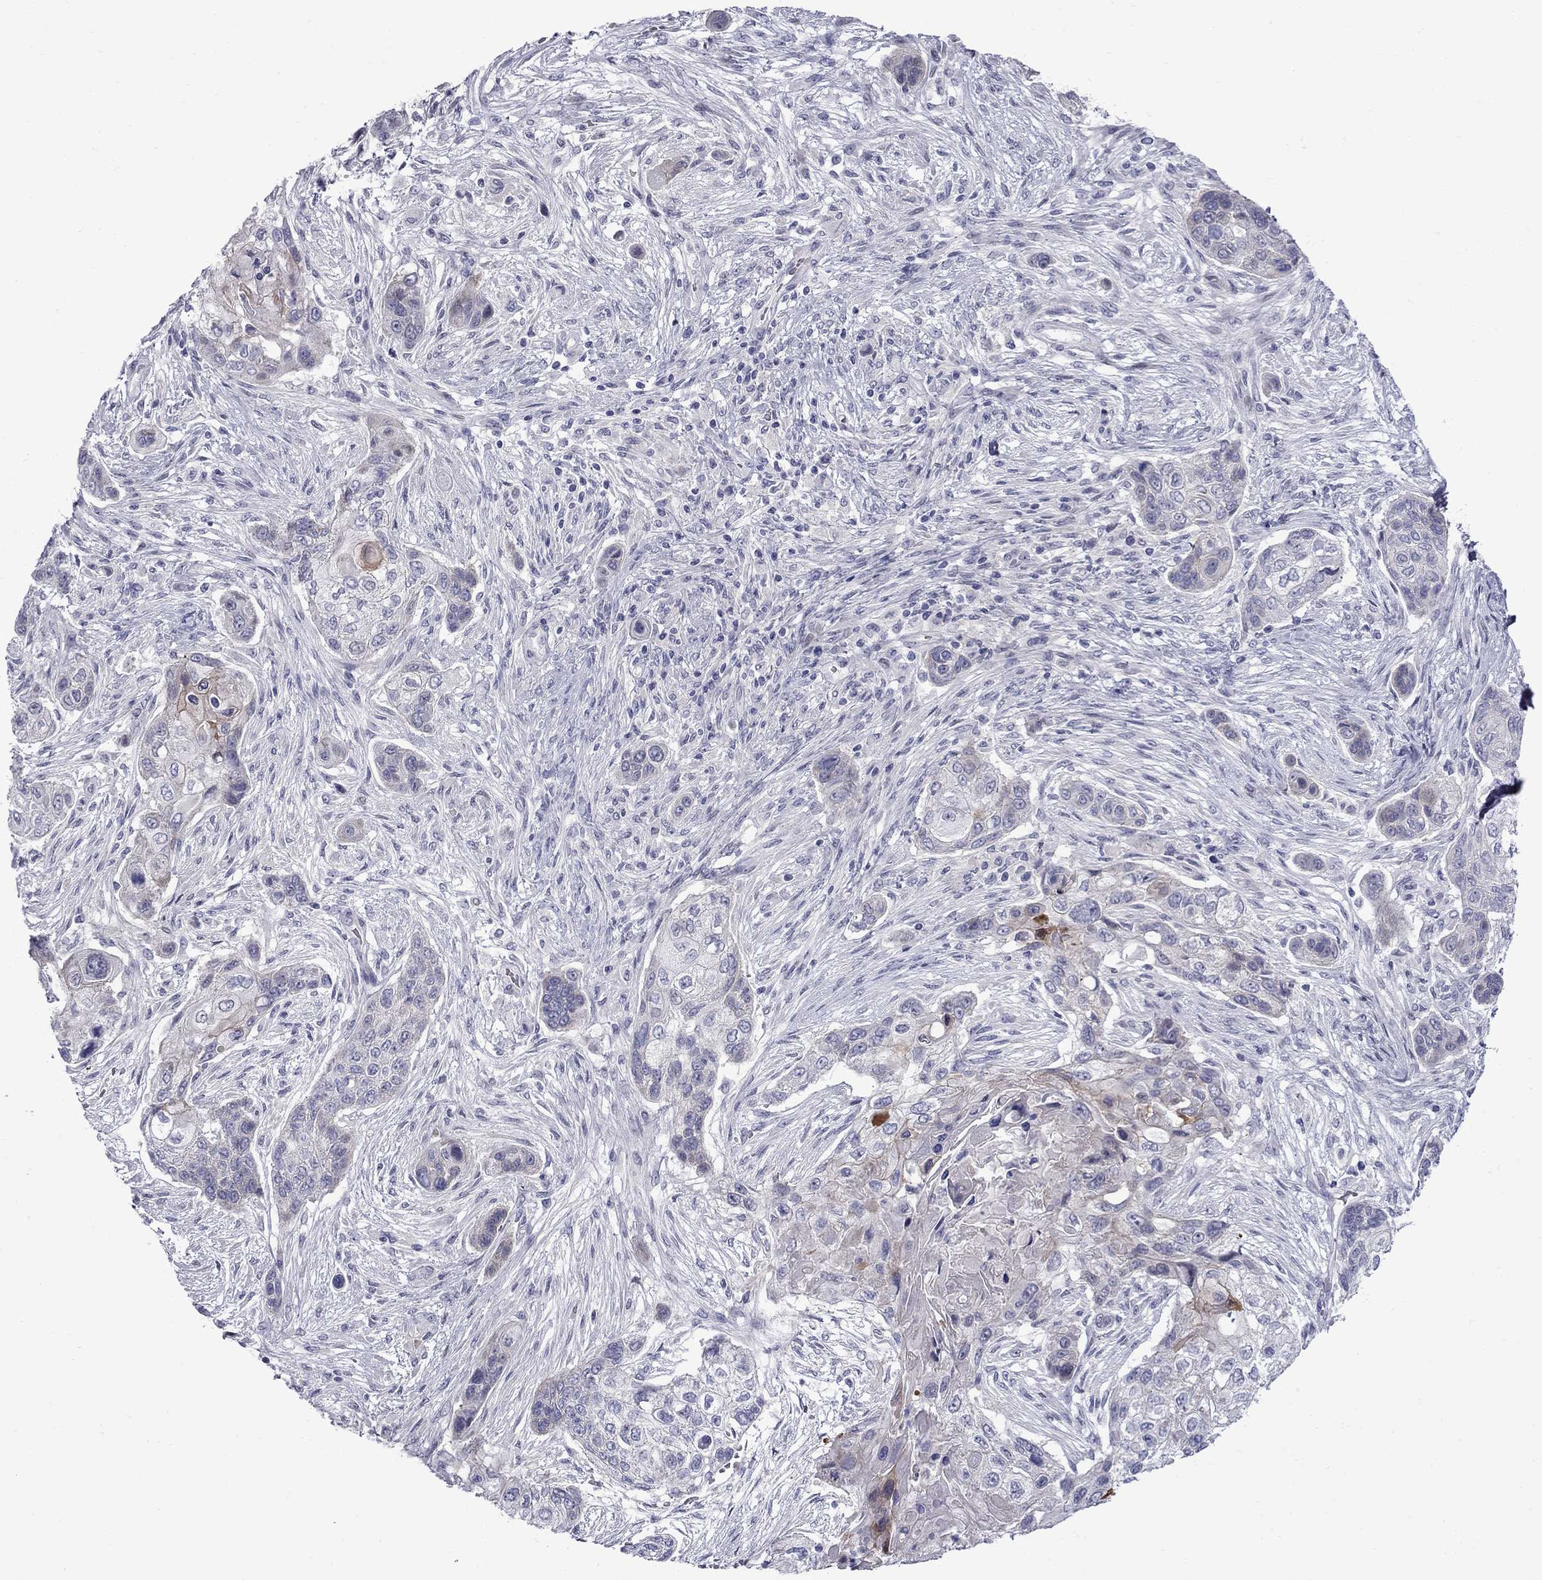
{"staining": {"intensity": "weak", "quantity": "<25%", "location": "cytoplasmic/membranous"}, "tissue": "lung cancer", "cell_type": "Tumor cells", "image_type": "cancer", "snomed": [{"axis": "morphology", "description": "Squamous cell carcinoma, NOS"}, {"axis": "topography", "description": "Lung"}], "caption": "Lung cancer stained for a protein using IHC reveals no expression tumor cells.", "gene": "NRARP", "patient": {"sex": "male", "age": 69}}